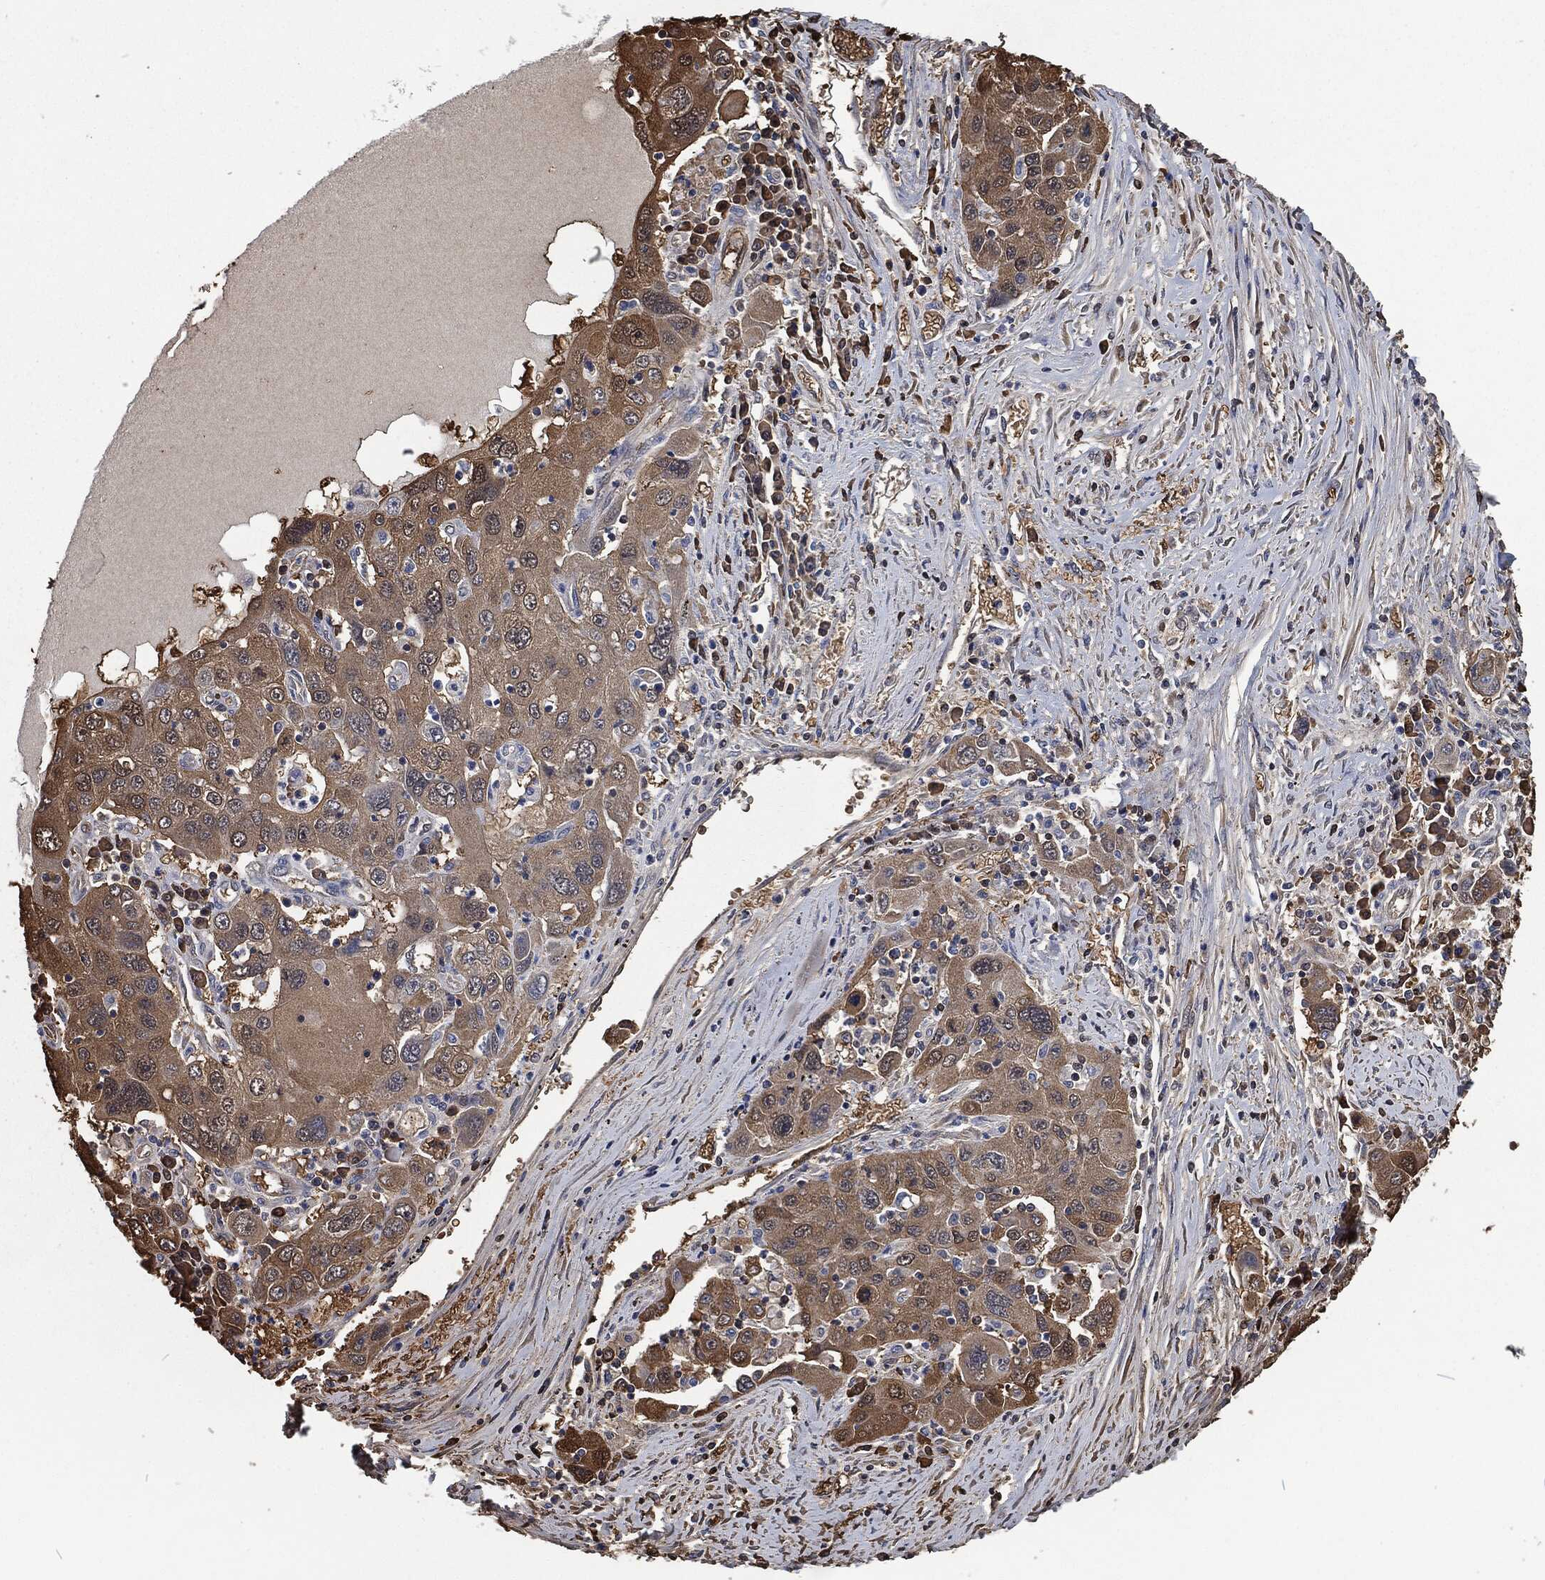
{"staining": {"intensity": "moderate", "quantity": "25%-75%", "location": "cytoplasmic/membranous"}, "tissue": "stomach cancer", "cell_type": "Tumor cells", "image_type": "cancer", "snomed": [{"axis": "morphology", "description": "Adenocarcinoma, NOS"}, {"axis": "topography", "description": "Stomach"}], "caption": "This is a histology image of immunohistochemistry staining of stomach adenocarcinoma, which shows moderate staining in the cytoplasmic/membranous of tumor cells.", "gene": "PRDX4", "patient": {"sex": "male", "age": 56}}